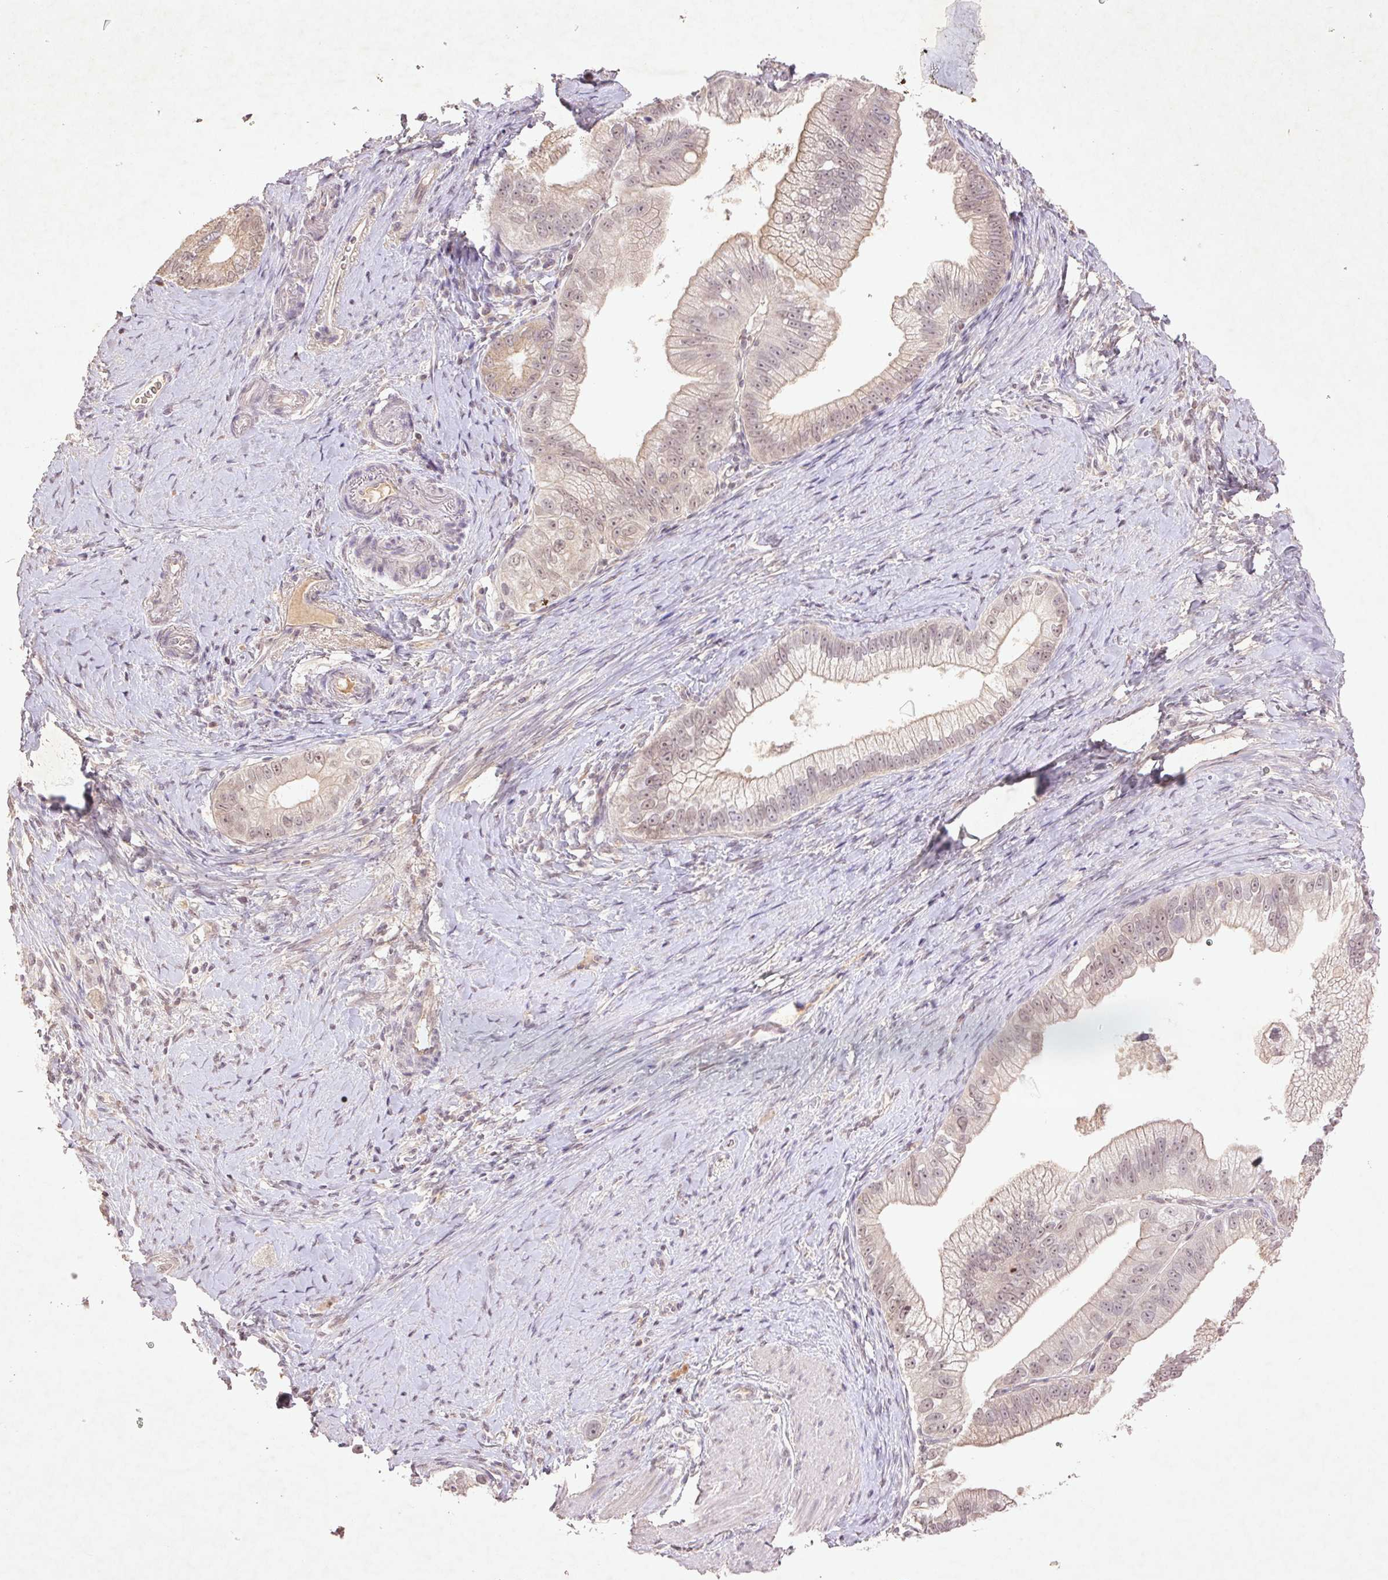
{"staining": {"intensity": "weak", "quantity": "<25%", "location": "nuclear"}, "tissue": "pancreatic cancer", "cell_type": "Tumor cells", "image_type": "cancer", "snomed": [{"axis": "morphology", "description": "Adenocarcinoma, NOS"}, {"axis": "topography", "description": "Pancreas"}], "caption": "Immunohistochemistry (IHC) micrograph of neoplastic tissue: pancreatic cancer (adenocarcinoma) stained with DAB (3,3'-diaminobenzidine) reveals no significant protein expression in tumor cells.", "gene": "FAM168B", "patient": {"sex": "male", "age": 70}}